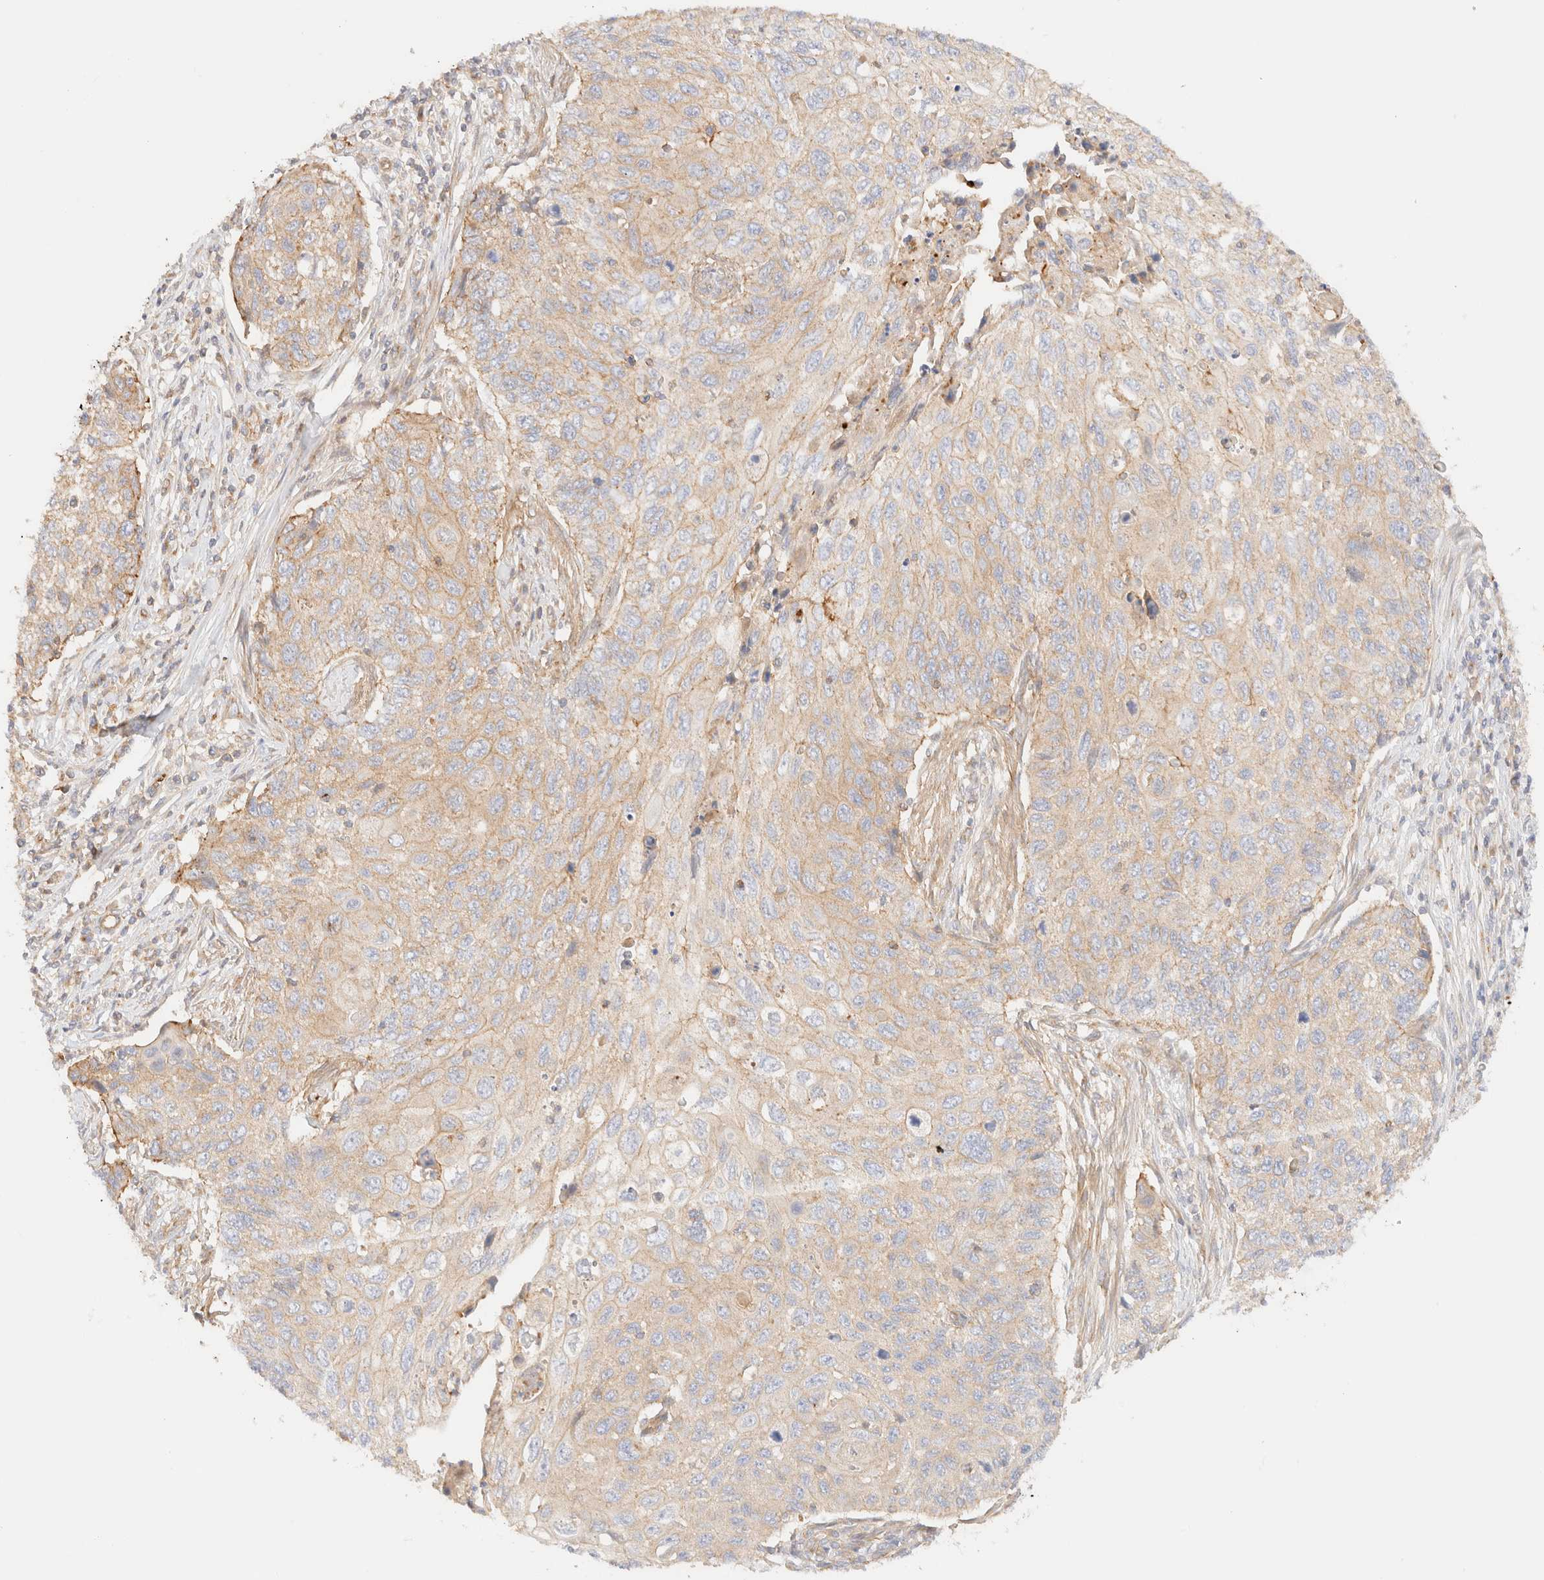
{"staining": {"intensity": "weak", "quantity": "25%-75%", "location": "cytoplasmic/membranous"}, "tissue": "cervical cancer", "cell_type": "Tumor cells", "image_type": "cancer", "snomed": [{"axis": "morphology", "description": "Squamous cell carcinoma, NOS"}, {"axis": "topography", "description": "Cervix"}], "caption": "Immunohistochemical staining of cervical cancer shows weak cytoplasmic/membranous protein expression in approximately 25%-75% of tumor cells.", "gene": "MYO10", "patient": {"sex": "female", "age": 70}}